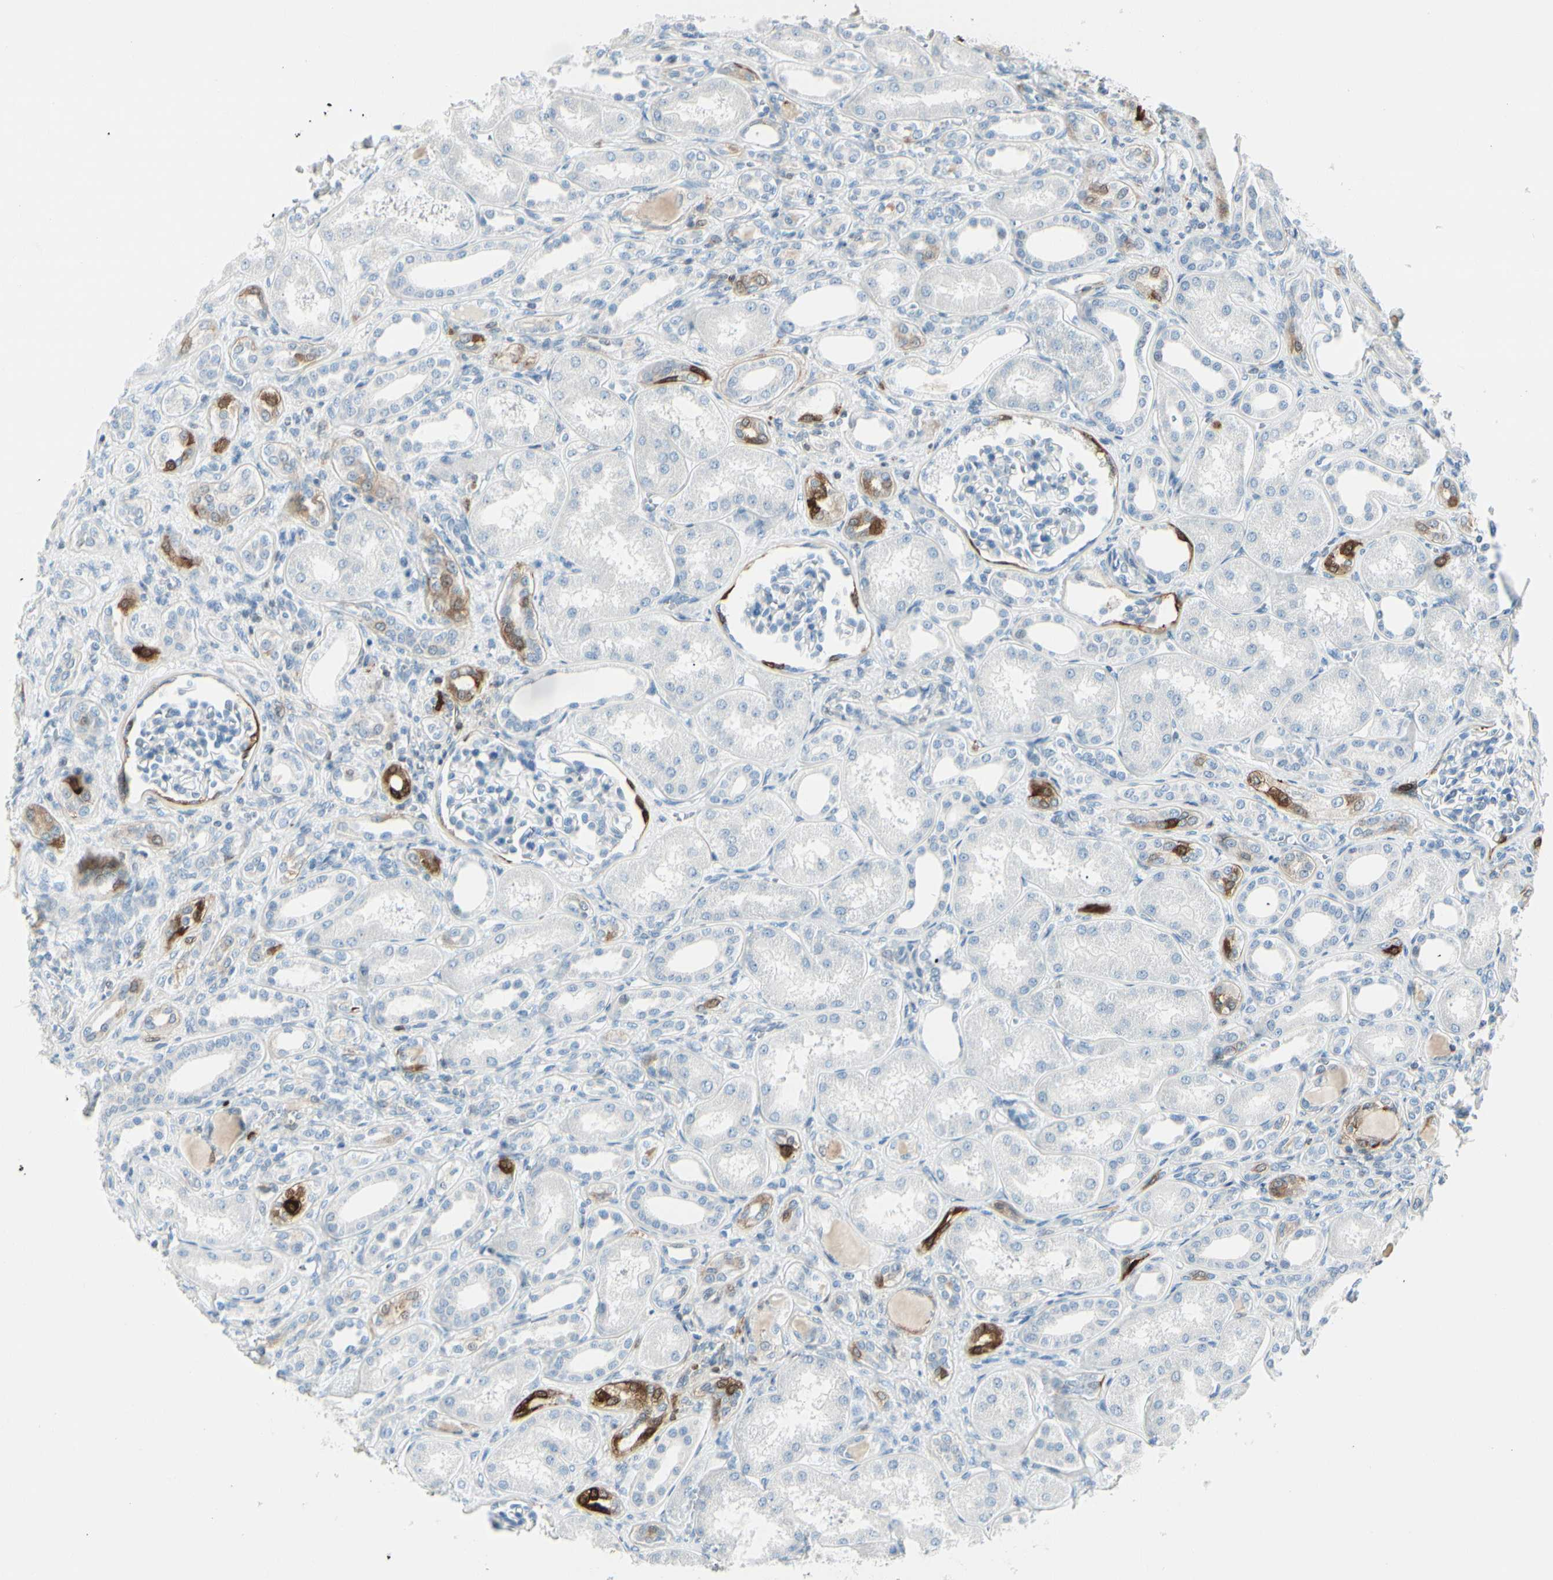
{"staining": {"intensity": "negative", "quantity": "none", "location": "none"}, "tissue": "kidney", "cell_type": "Cells in glomeruli", "image_type": "normal", "snomed": [{"axis": "morphology", "description": "Normal tissue, NOS"}, {"axis": "topography", "description": "Kidney"}], "caption": "A histopathology image of kidney stained for a protein demonstrates no brown staining in cells in glomeruli. (IHC, brightfield microscopy, high magnification).", "gene": "TRAF1", "patient": {"sex": "male", "age": 7}}